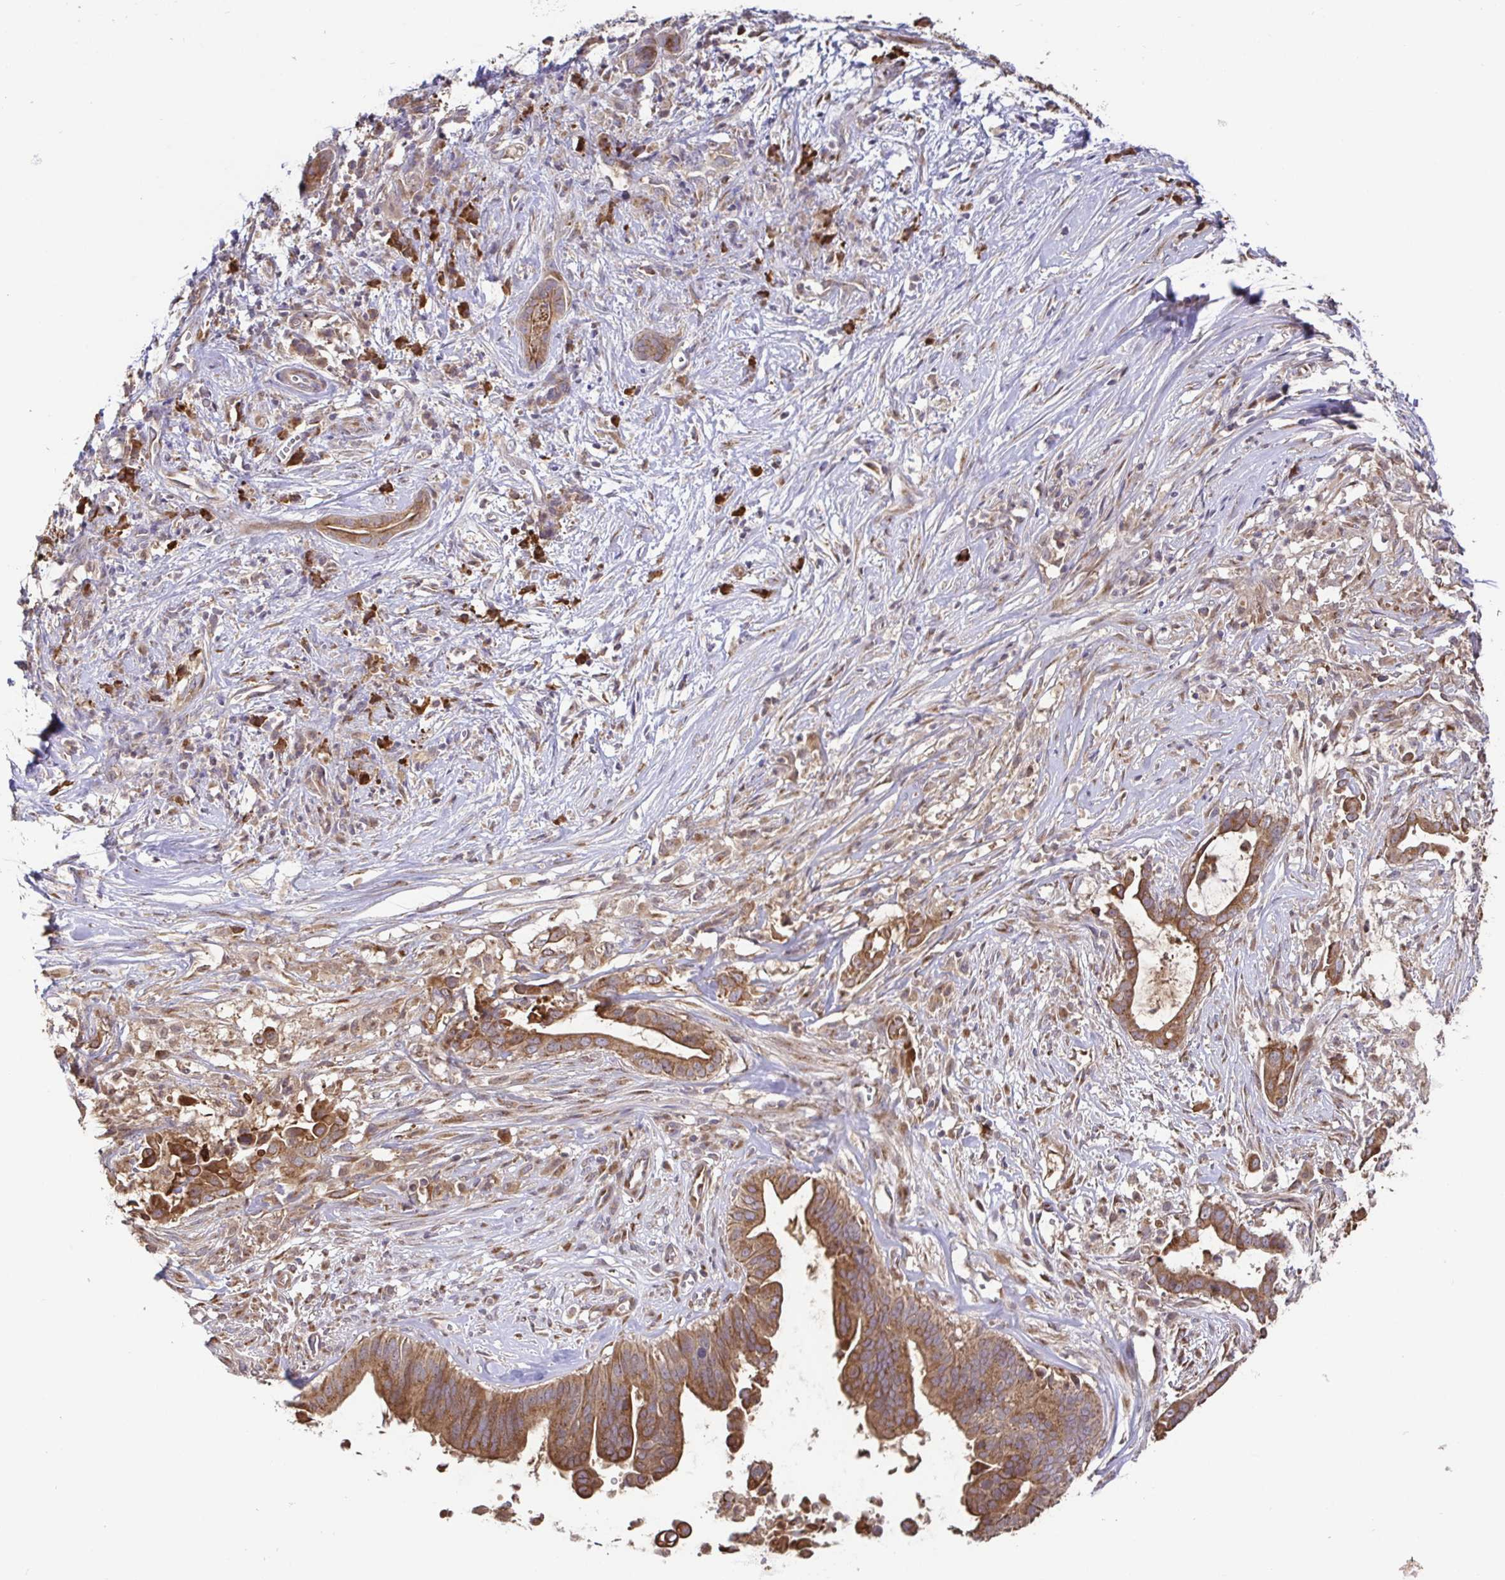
{"staining": {"intensity": "moderate", "quantity": ">75%", "location": "cytoplasmic/membranous"}, "tissue": "pancreatic cancer", "cell_type": "Tumor cells", "image_type": "cancer", "snomed": [{"axis": "morphology", "description": "Adenocarcinoma, NOS"}, {"axis": "topography", "description": "Pancreas"}], "caption": "Immunohistochemistry (DAB) staining of adenocarcinoma (pancreatic) displays moderate cytoplasmic/membranous protein positivity in about >75% of tumor cells. Nuclei are stained in blue.", "gene": "ELP1", "patient": {"sex": "male", "age": 61}}